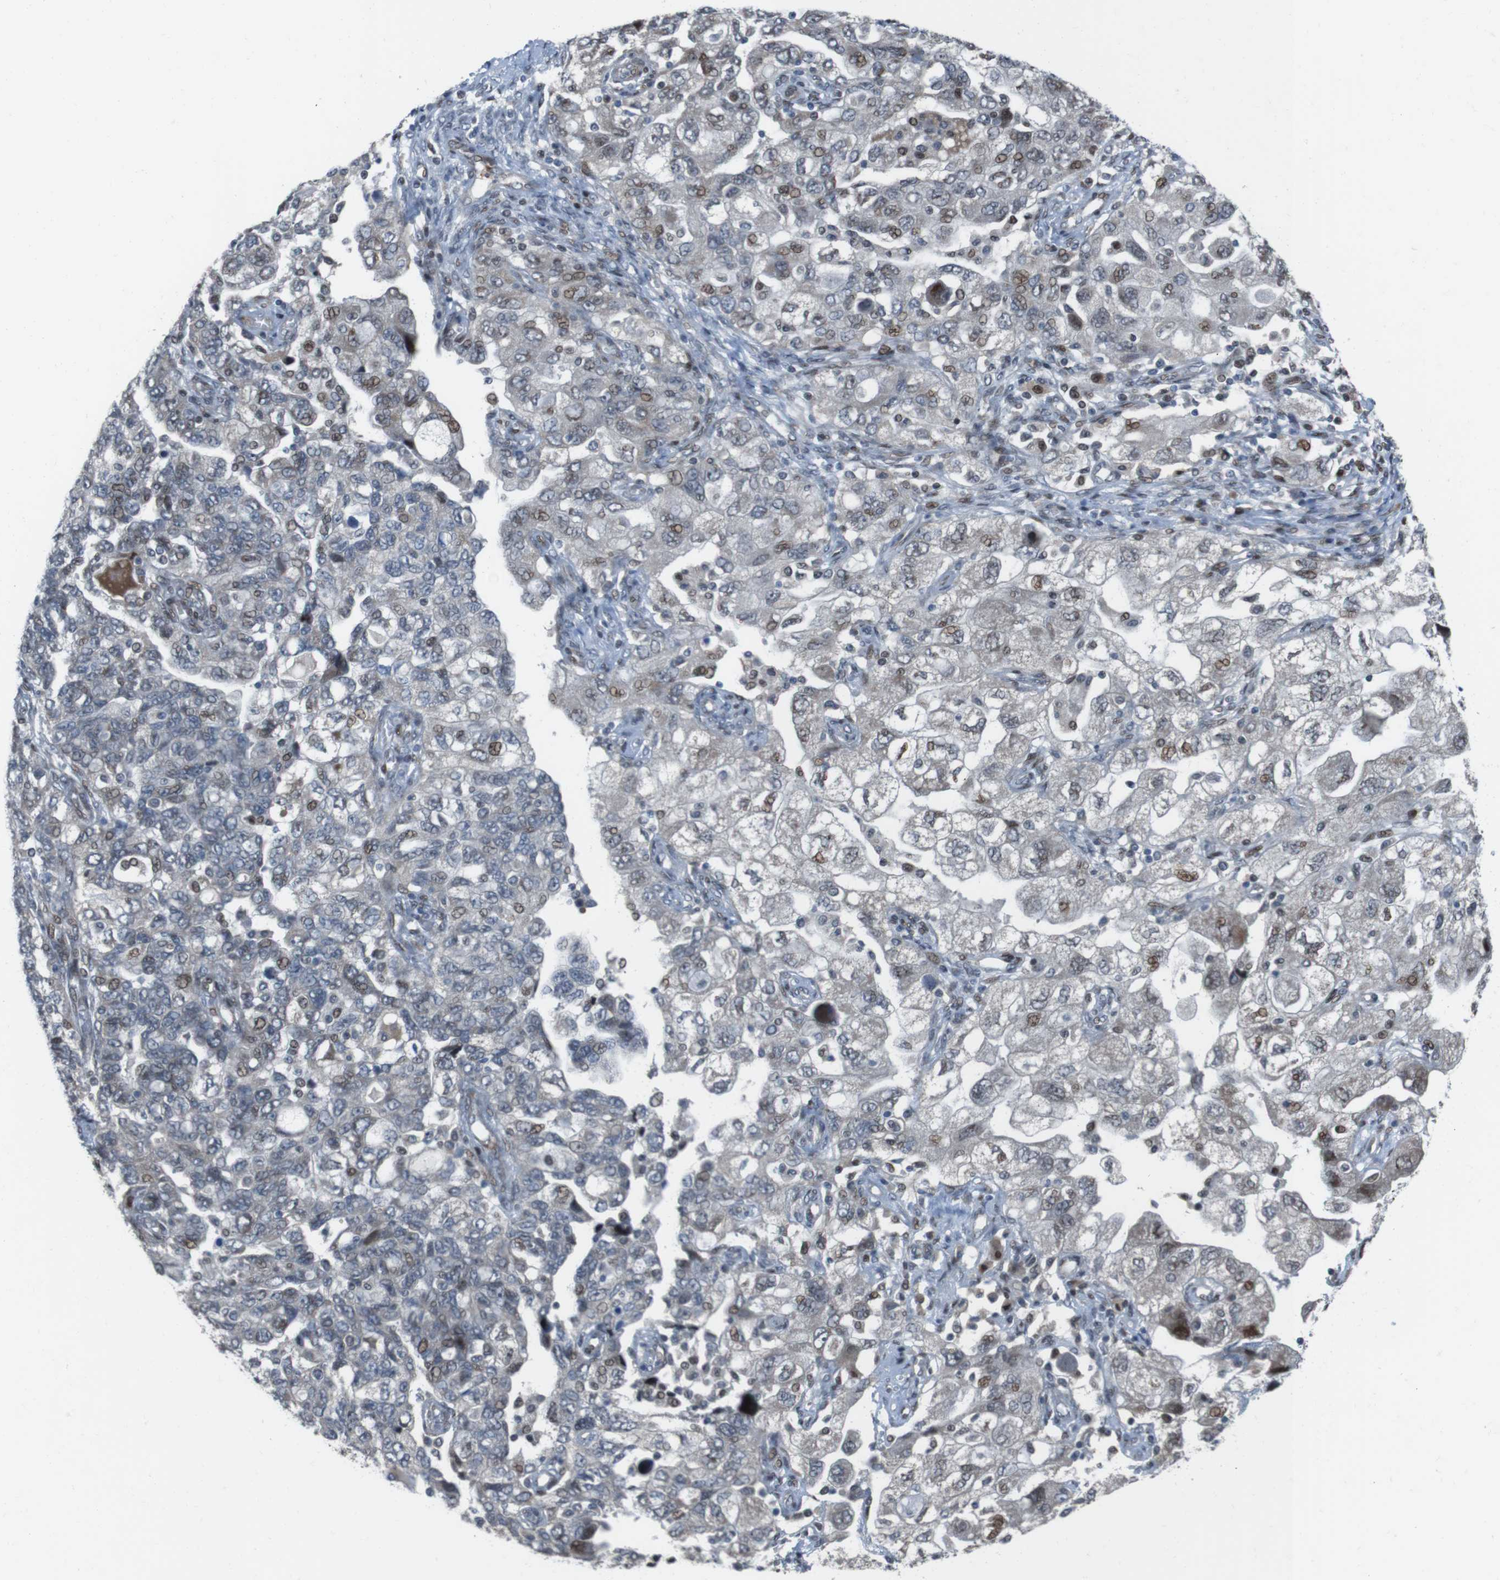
{"staining": {"intensity": "moderate", "quantity": "25%-75%", "location": "nuclear"}, "tissue": "ovarian cancer", "cell_type": "Tumor cells", "image_type": "cancer", "snomed": [{"axis": "morphology", "description": "Carcinoma, NOS"}, {"axis": "morphology", "description": "Cystadenocarcinoma, serous, NOS"}, {"axis": "topography", "description": "Ovary"}], "caption": "IHC photomicrograph of neoplastic tissue: human ovarian cancer (serous cystadenocarcinoma) stained using immunohistochemistry (IHC) reveals medium levels of moderate protein expression localized specifically in the nuclear of tumor cells, appearing as a nuclear brown color.", "gene": "PBRM1", "patient": {"sex": "female", "age": 69}}